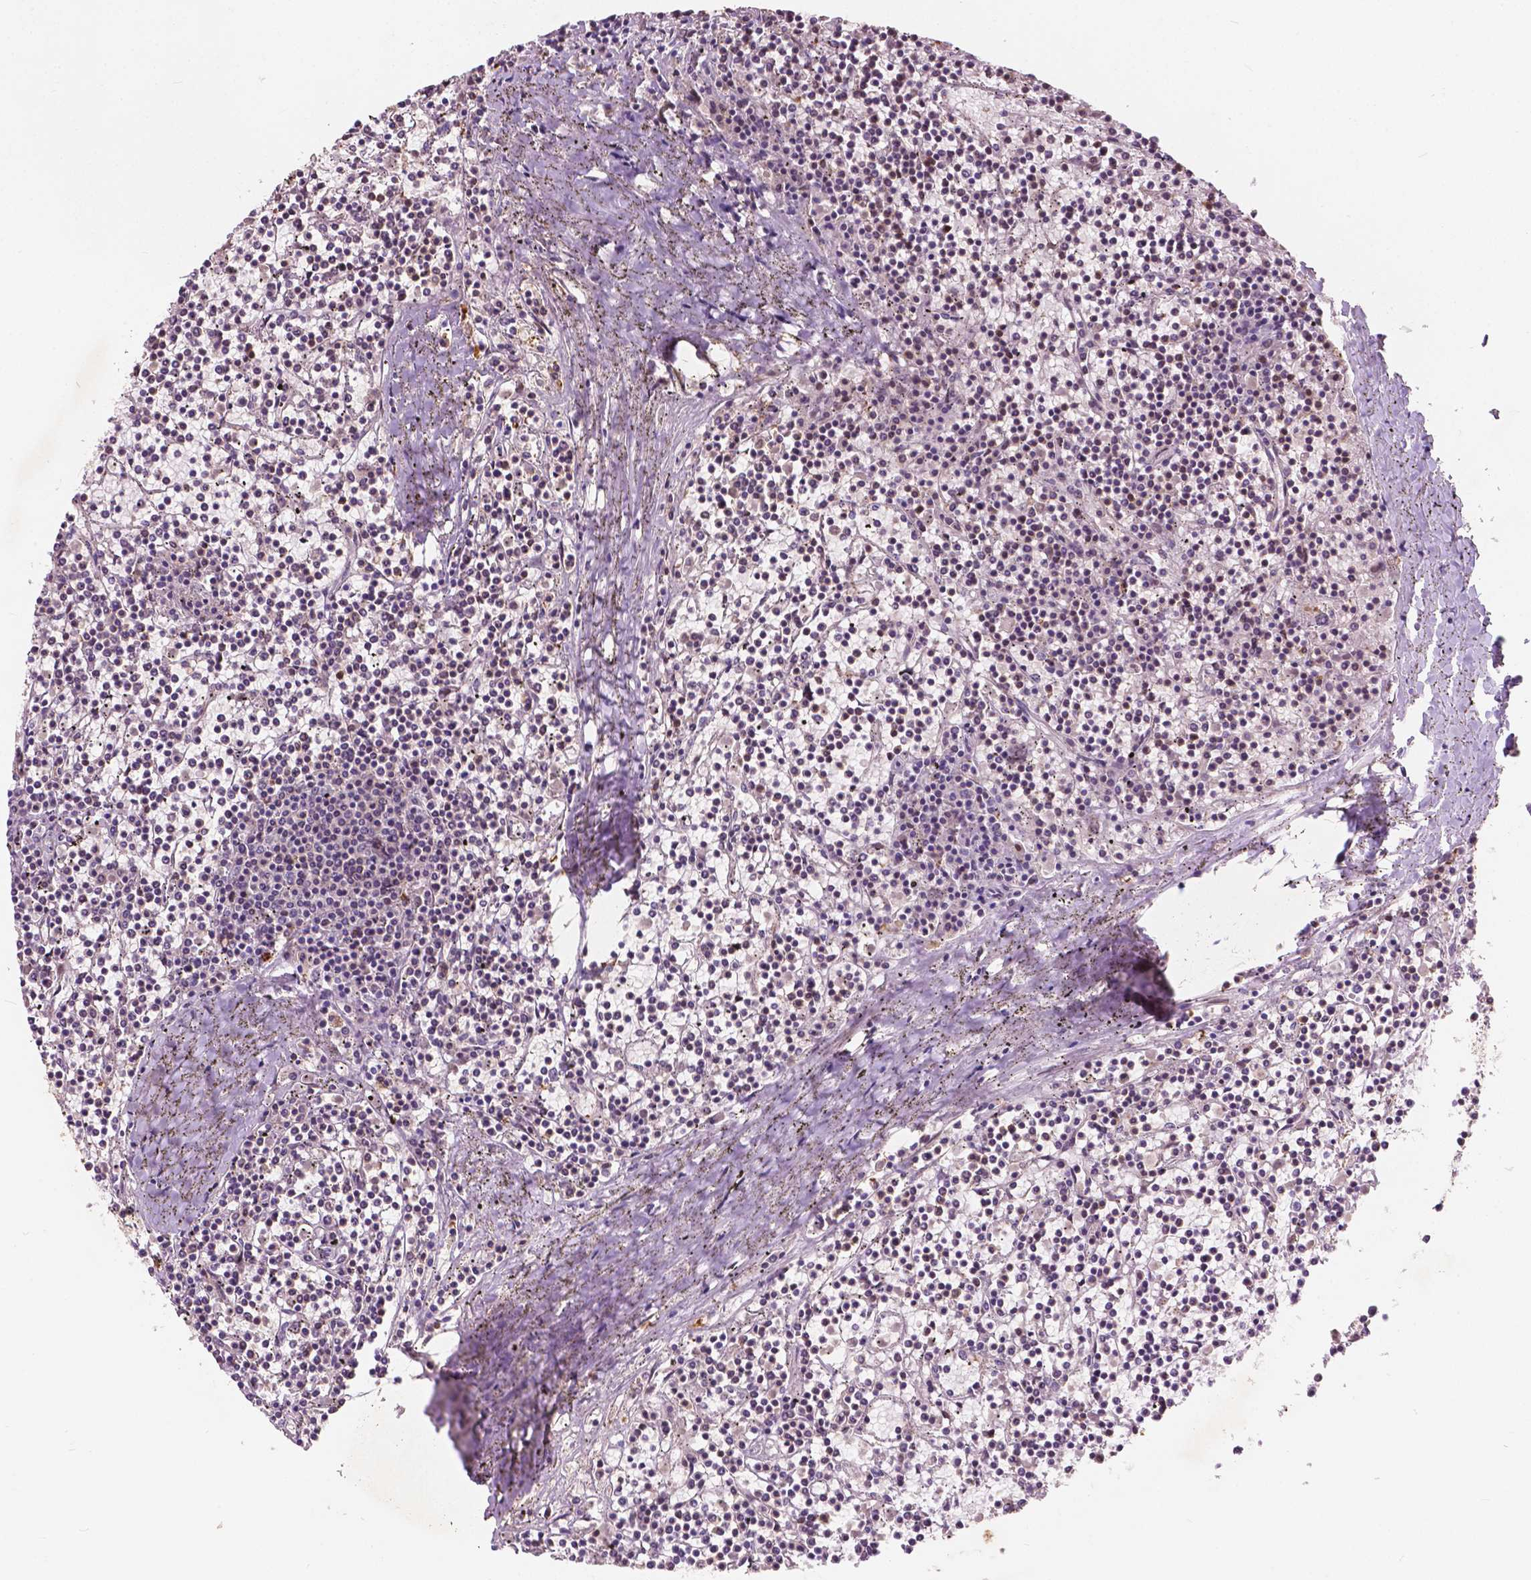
{"staining": {"intensity": "negative", "quantity": "none", "location": "none"}, "tissue": "lymphoma", "cell_type": "Tumor cells", "image_type": "cancer", "snomed": [{"axis": "morphology", "description": "Malignant lymphoma, non-Hodgkin's type, Low grade"}, {"axis": "topography", "description": "Spleen"}], "caption": "The immunohistochemistry (IHC) histopathology image has no significant positivity in tumor cells of lymphoma tissue.", "gene": "GPR37", "patient": {"sex": "female", "age": 19}}